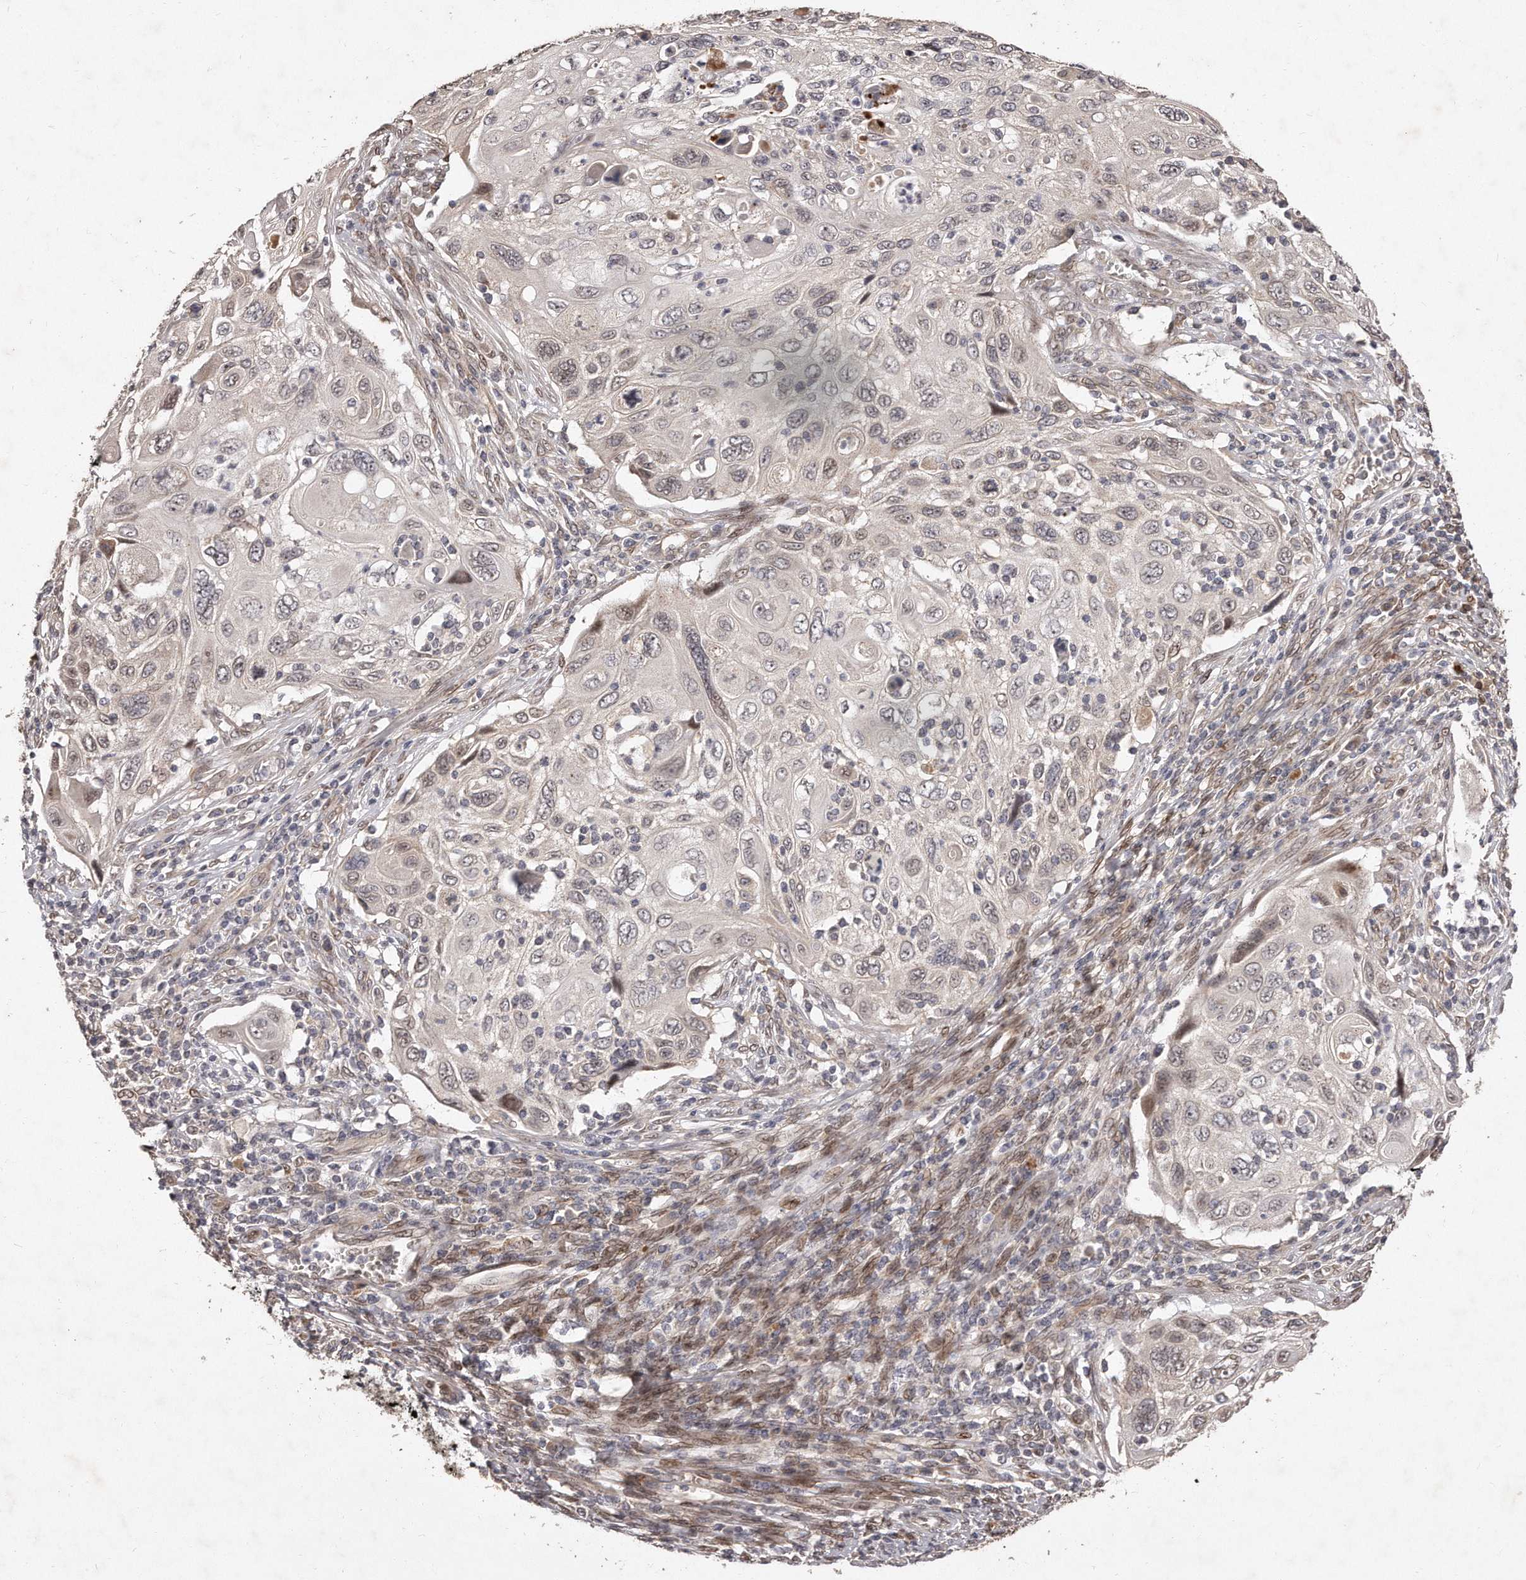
{"staining": {"intensity": "negative", "quantity": "none", "location": "none"}, "tissue": "cervical cancer", "cell_type": "Tumor cells", "image_type": "cancer", "snomed": [{"axis": "morphology", "description": "Squamous cell carcinoma, NOS"}, {"axis": "topography", "description": "Cervix"}], "caption": "Immunohistochemistry histopathology image of cervical squamous cell carcinoma stained for a protein (brown), which shows no positivity in tumor cells.", "gene": "HASPIN", "patient": {"sex": "female", "age": 70}}